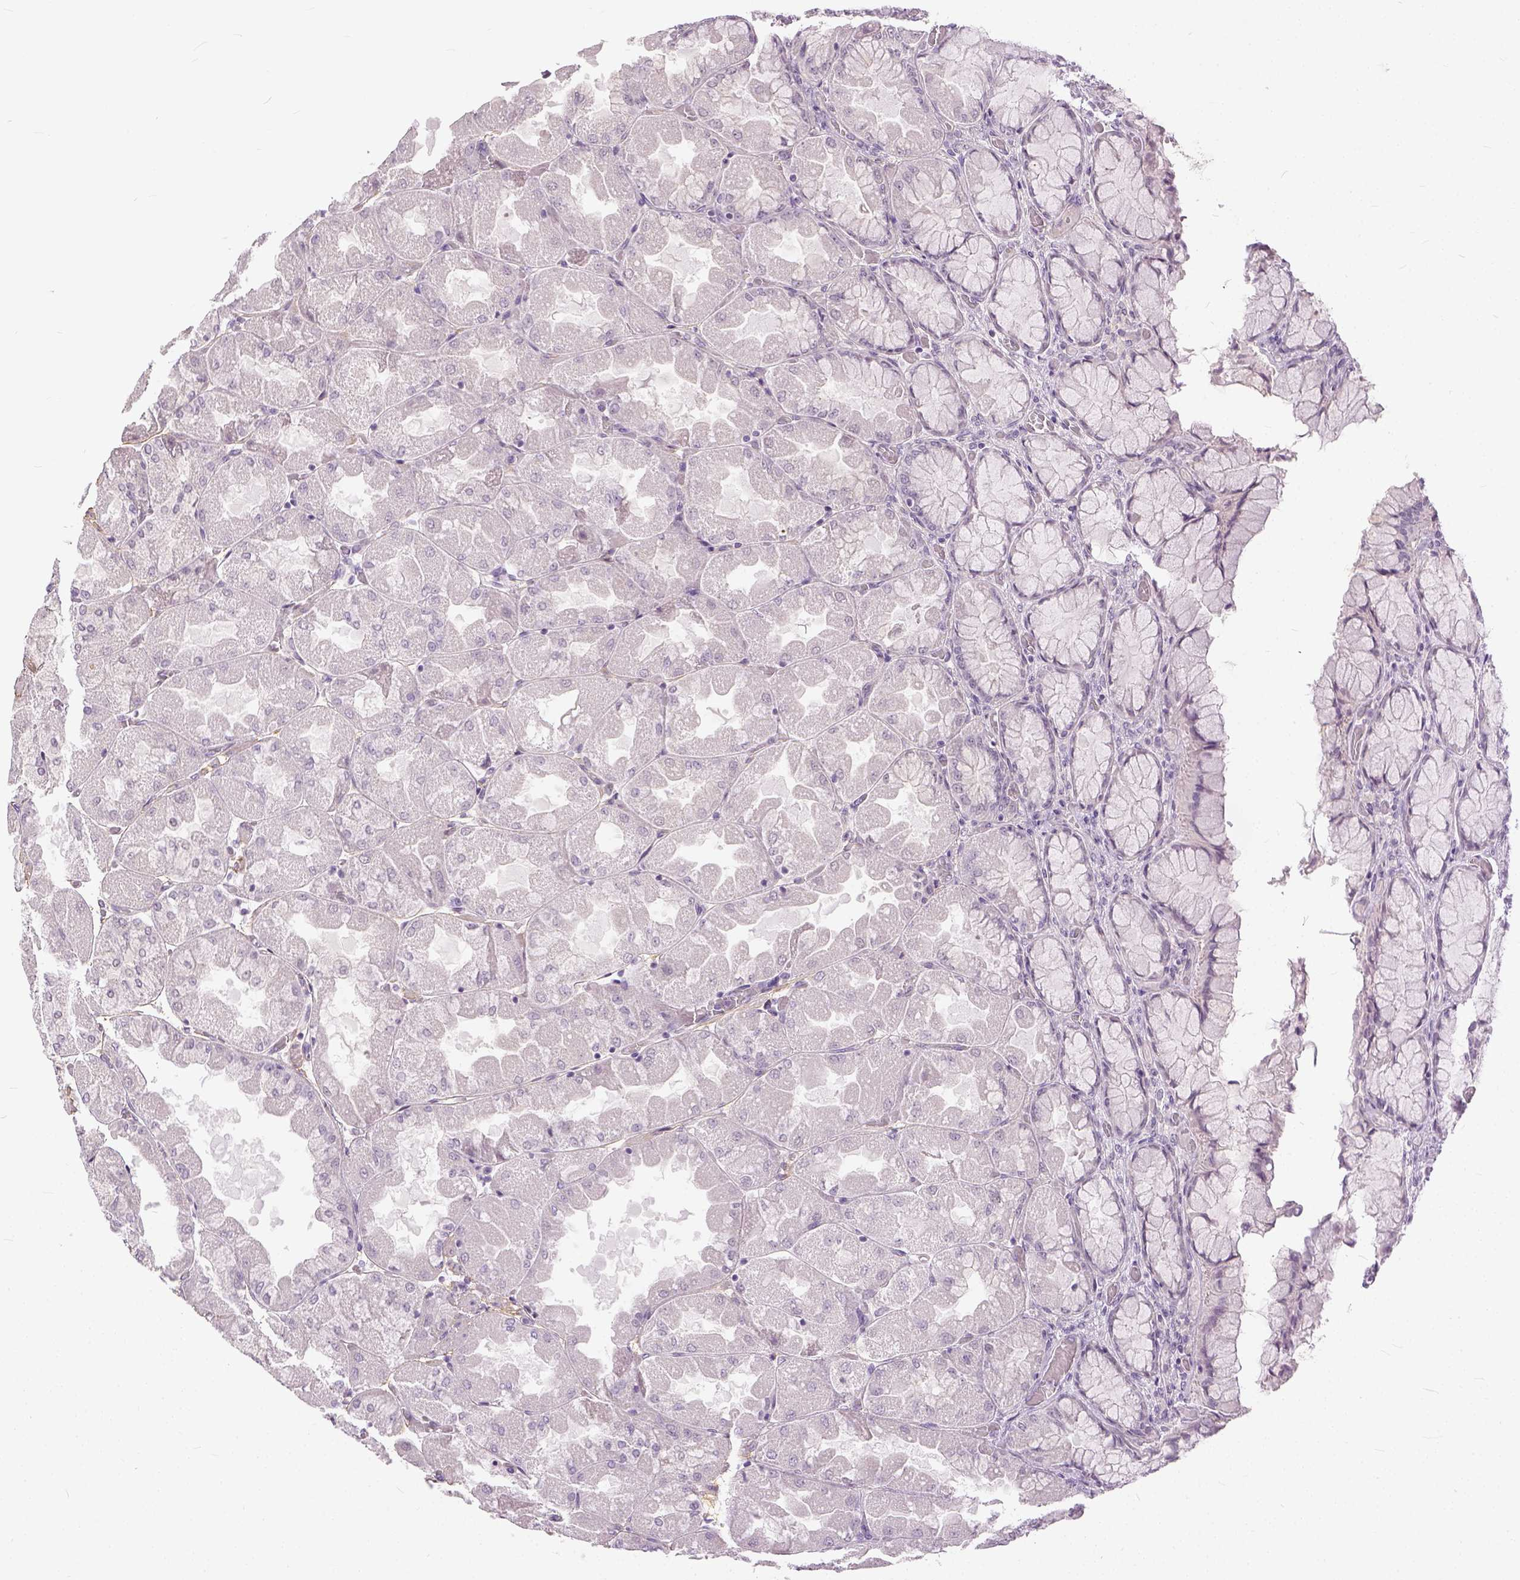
{"staining": {"intensity": "negative", "quantity": "none", "location": "none"}, "tissue": "stomach", "cell_type": "Glandular cells", "image_type": "normal", "snomed": [{"axis": "morphology", "description": "Normal tissue, NOS"}, {"axis": "topography", "description": "Stomach"}], "caption": "Immunohistochemistry image of normal stomach: stomach stained with DAB exhibits no significant protein positivity in glandular cells.", "gene": "ANO2", "patient": {"sex": "female", "age": 61}}